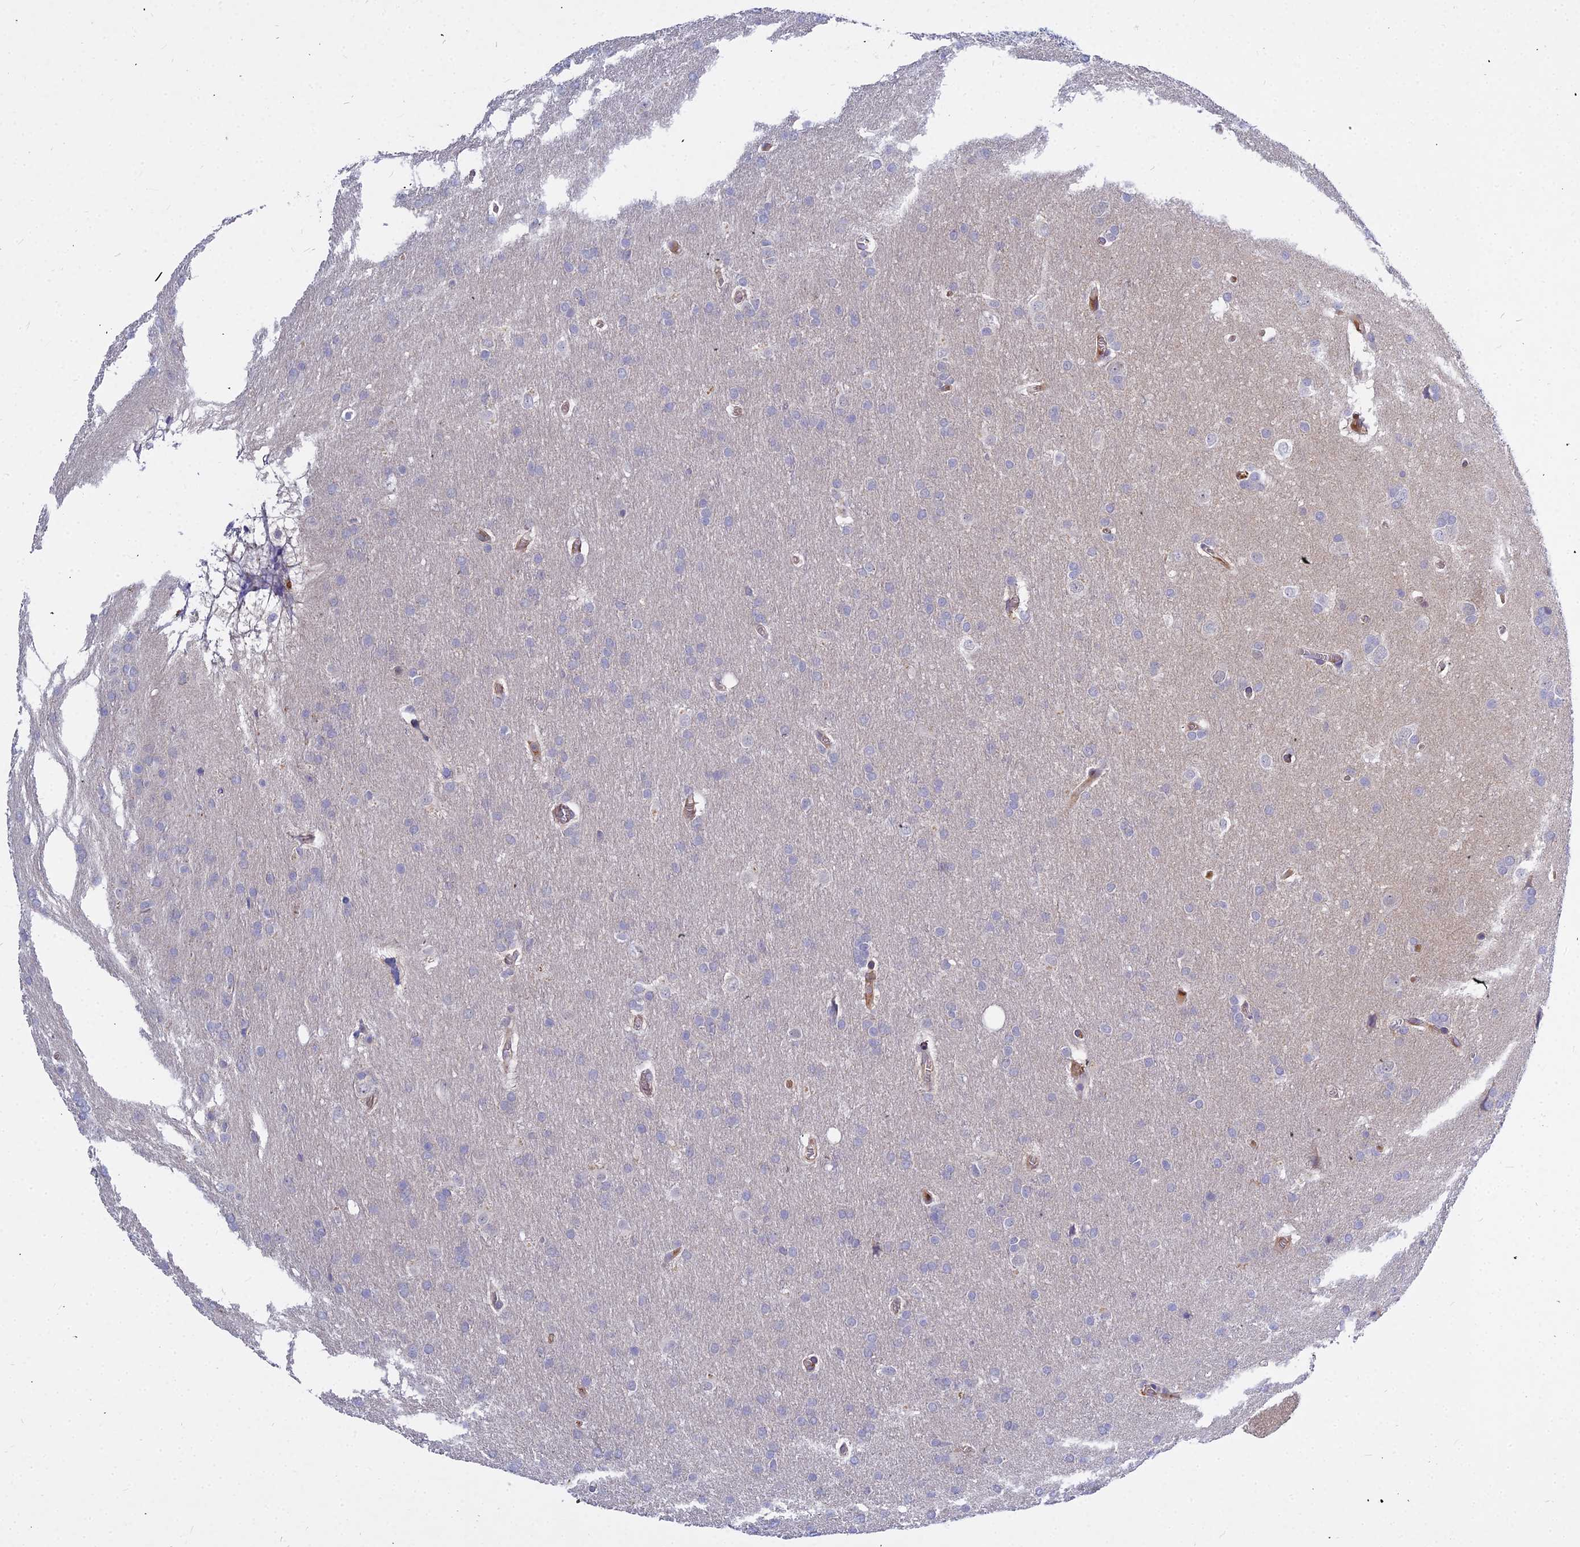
{"staining": {"intensity": "negative", "quantity": "none", "location": "none"}, "tissue": "glioma", "cell_type": "Tumor cells", "image_type": "cancer", "snomed": [{"axis": "morphology", "description": "Glioma, malignant, Low grade"}, {"axis": "topography", "description": "Brain"}], "caption": "DAB immunohistochemical staining of human low-grade glioma (malignant) reveals no significant positivity in tumor cells.", "gene": "DMRTA1", "patient": {"sex": "female", "age": 32}}